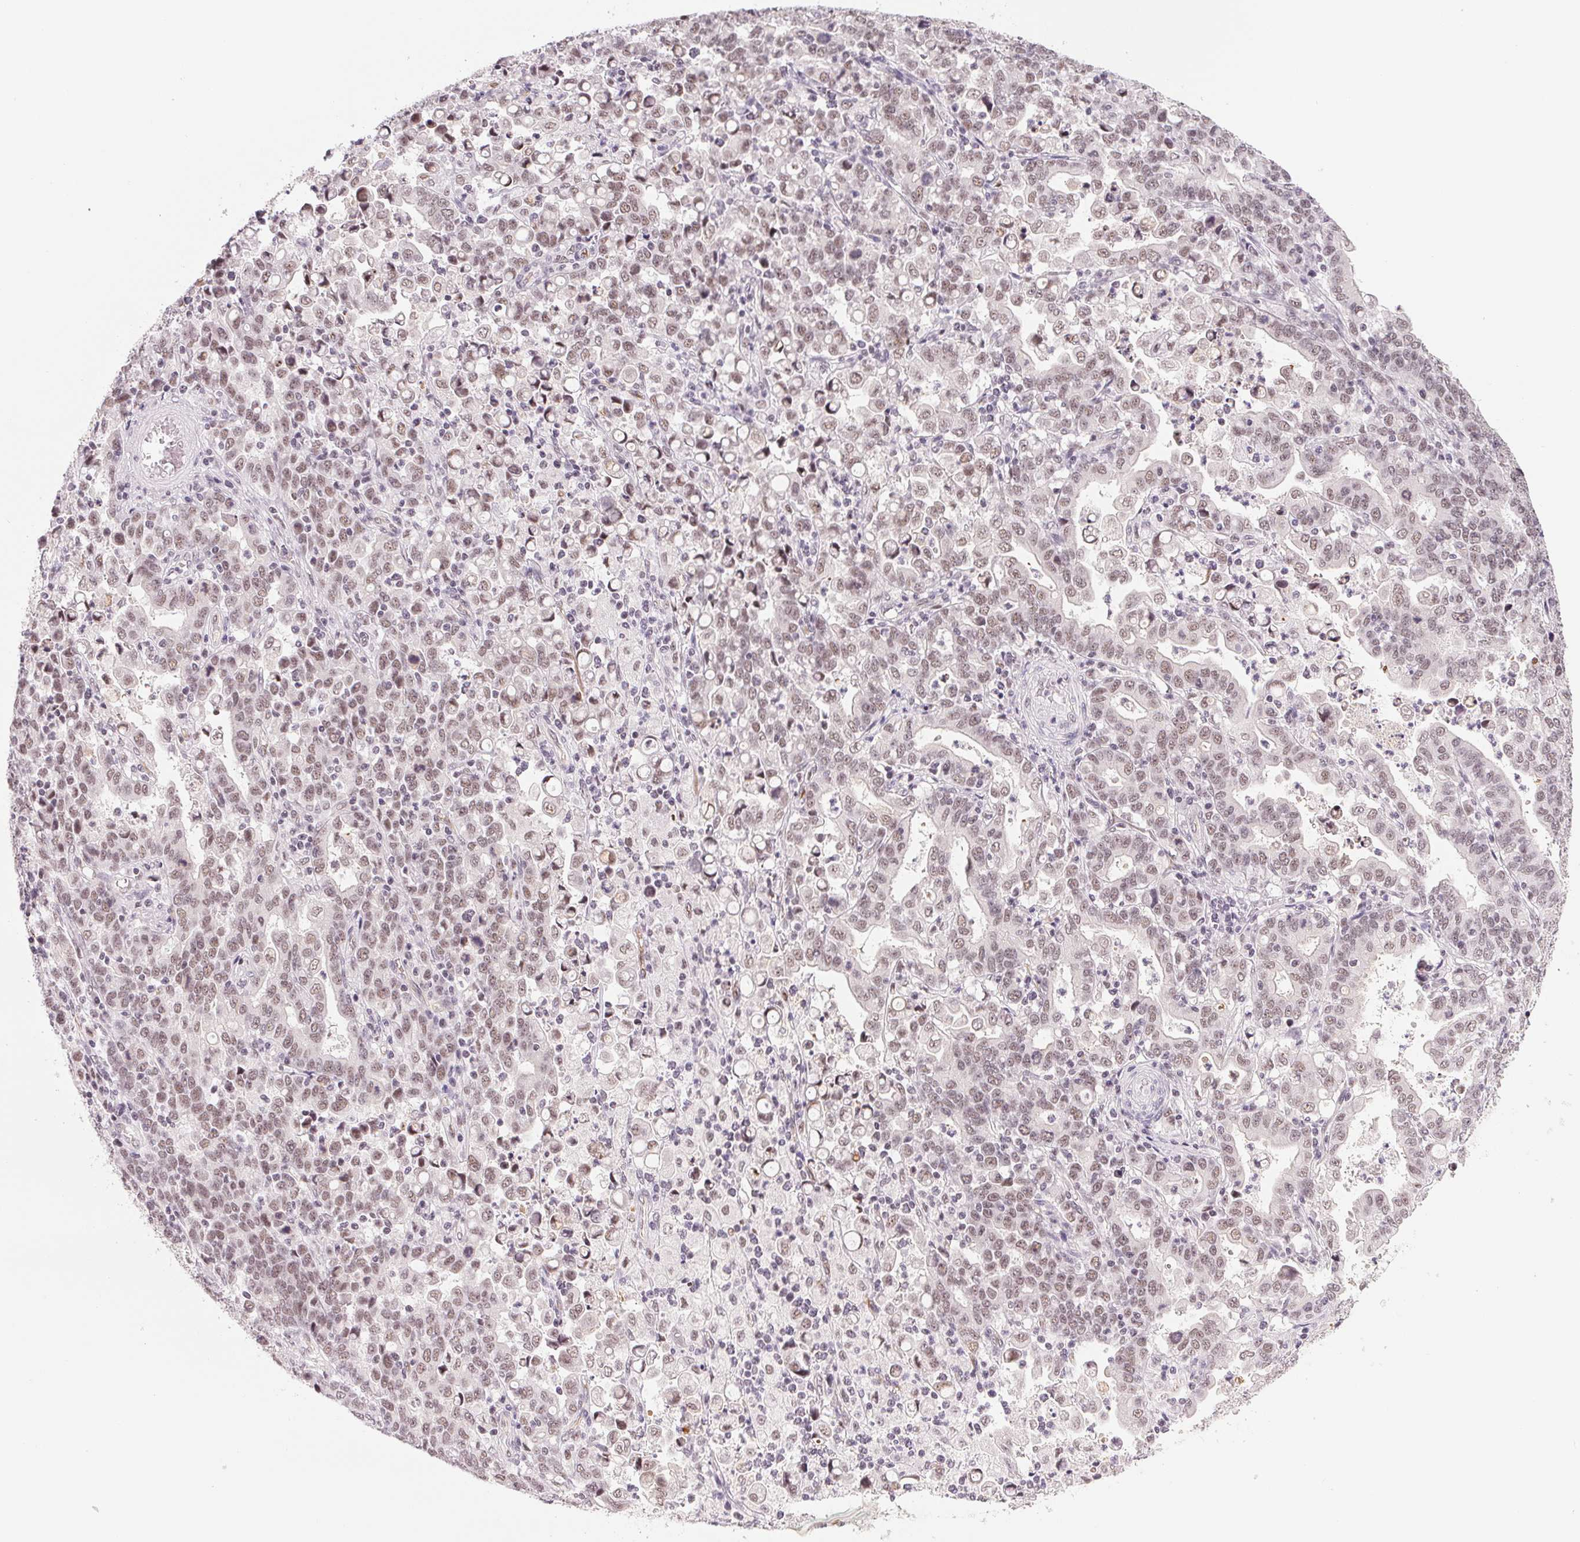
{"staining": {"intensity": "weak", "quantity": ">75%", "location": "nuclear"}, "tissue": "stomach cancer", "cell_type": "Tumor cells", "image_type": "cancer", "snomed": [{"axis": "morphology", "description": "Adenocarcinoma, NOS"}, {"axis": "topography", "description": "Stomach, upper"}], "caption": "Immunohistochemistry (IHC) of human stomach cancer (adenocarcinoma) displays low levels of weak nuclear expression in about >75% of tumor cells.", "gene": "SRSF7", "patient": {"sex": "male", "age": 69}}